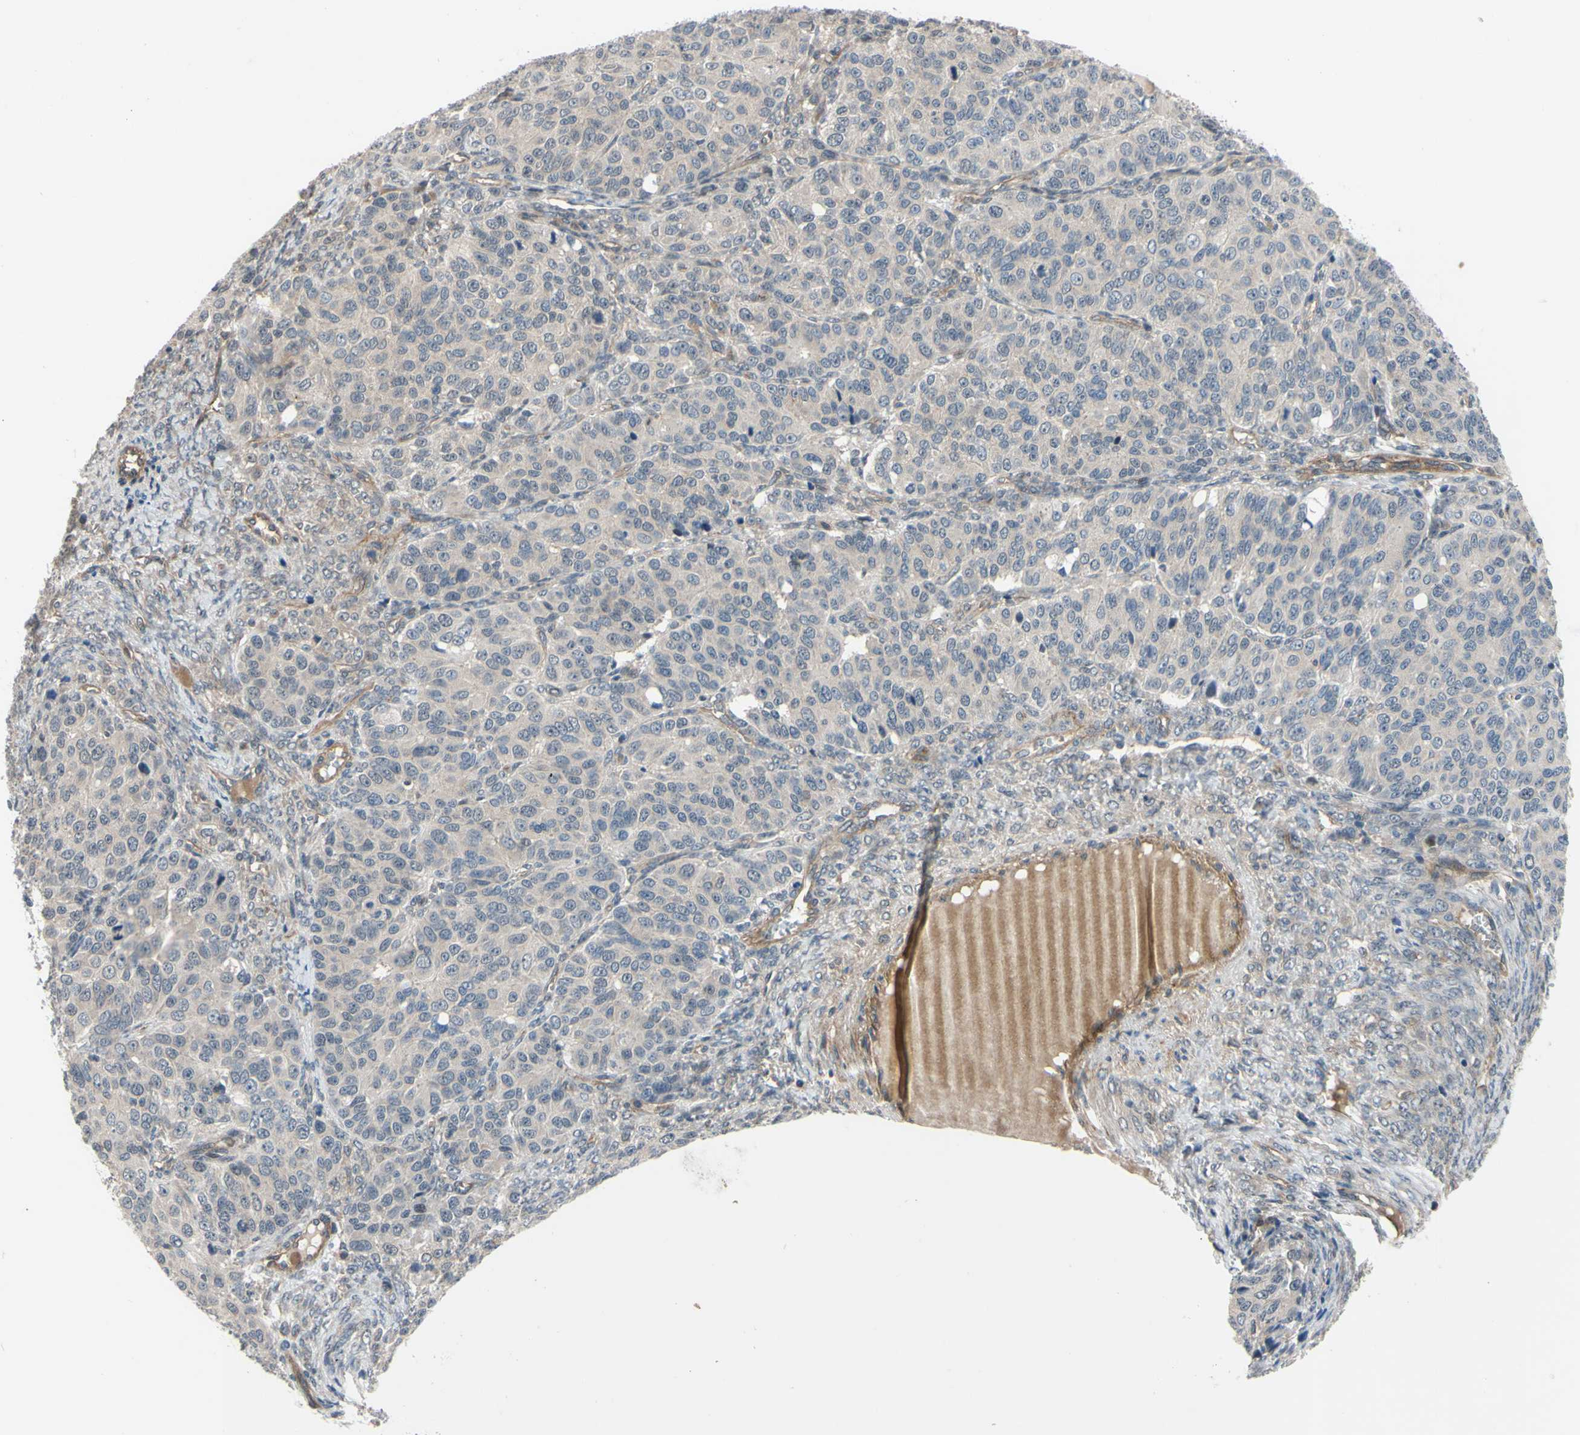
{"staining": {"intensity": "weak", "quantity": ">75%", "location": "cytoplasmic/membranous"}, "tissue": "ovarian cancer", "cell_type": "Tumor cells", "image_type": "cancer", "snomed": [{"axis": "morphology", "description": "Carcinoma, endometroid"}, {"axis": "topography", "description": "Ovary"}], "caption": "An image of endometroid carcinoma (ovarian) stained for a protein exhibits weak cytoplasmic/membranous brown staining in tumor cells. (IHC, brightfield microscopy, high magnification).", "gene": "COMMD9", "patient": {"sex": "female", "age": 51}}